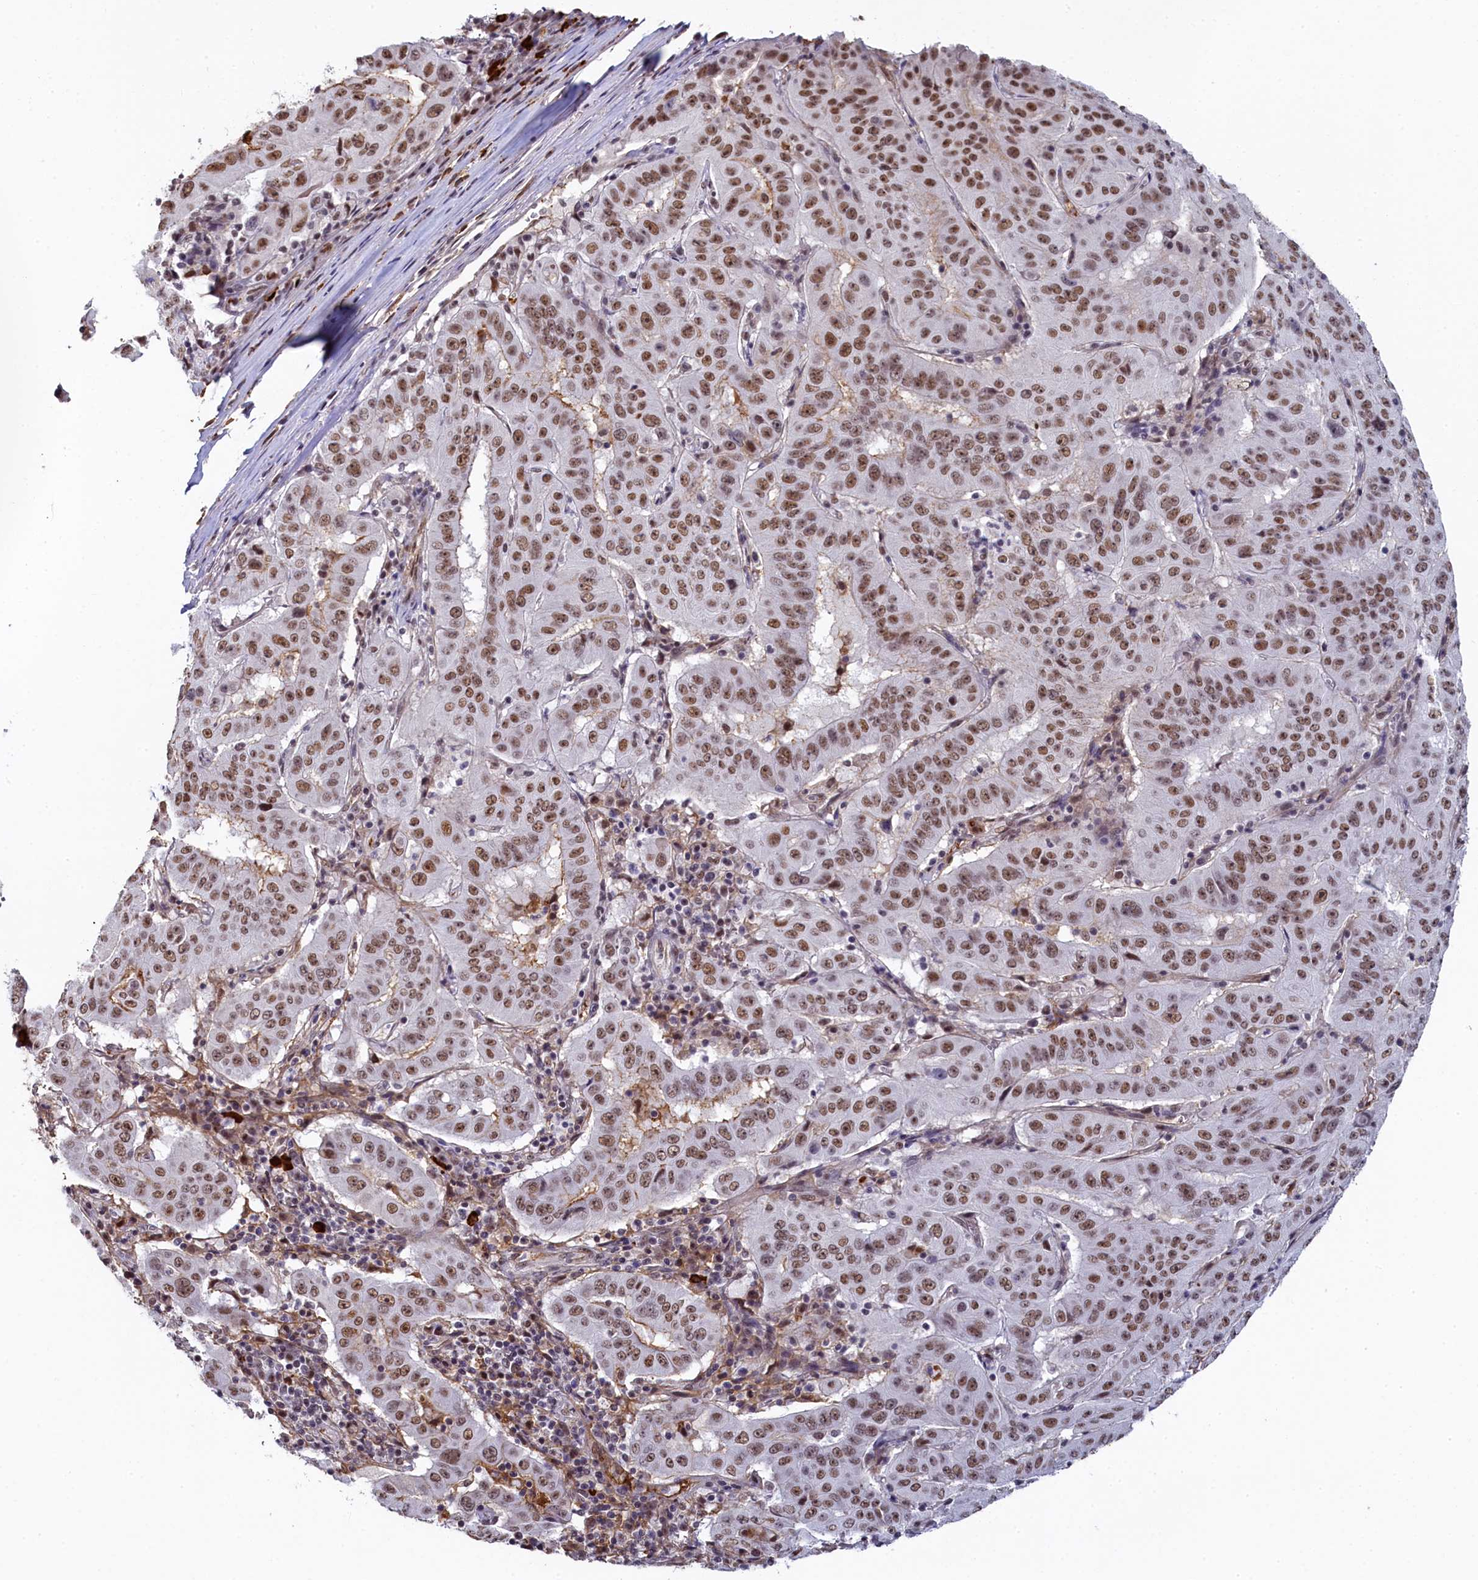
{"staining": {"intensity": "moderate", "quantity": ">75%", "location": "nuclear"}, "tissue": "pancreatic cancer", "cell_type": "Tumor cells", "image_type": "cancer", "snomed": [{"axis": "morphology", "description": "Adenocarcinoma, NOS"}, {"axis": "topography", "description": "Pancreas"}], "caption": "Immunohistochemical staining of adenocarcinoma (pancreatic) displays medium levels of moderate nuclear expression in approximately >75% of tumor cells.", "gene": "INTS14", "patient": {"sex": "male", "age": 63}}